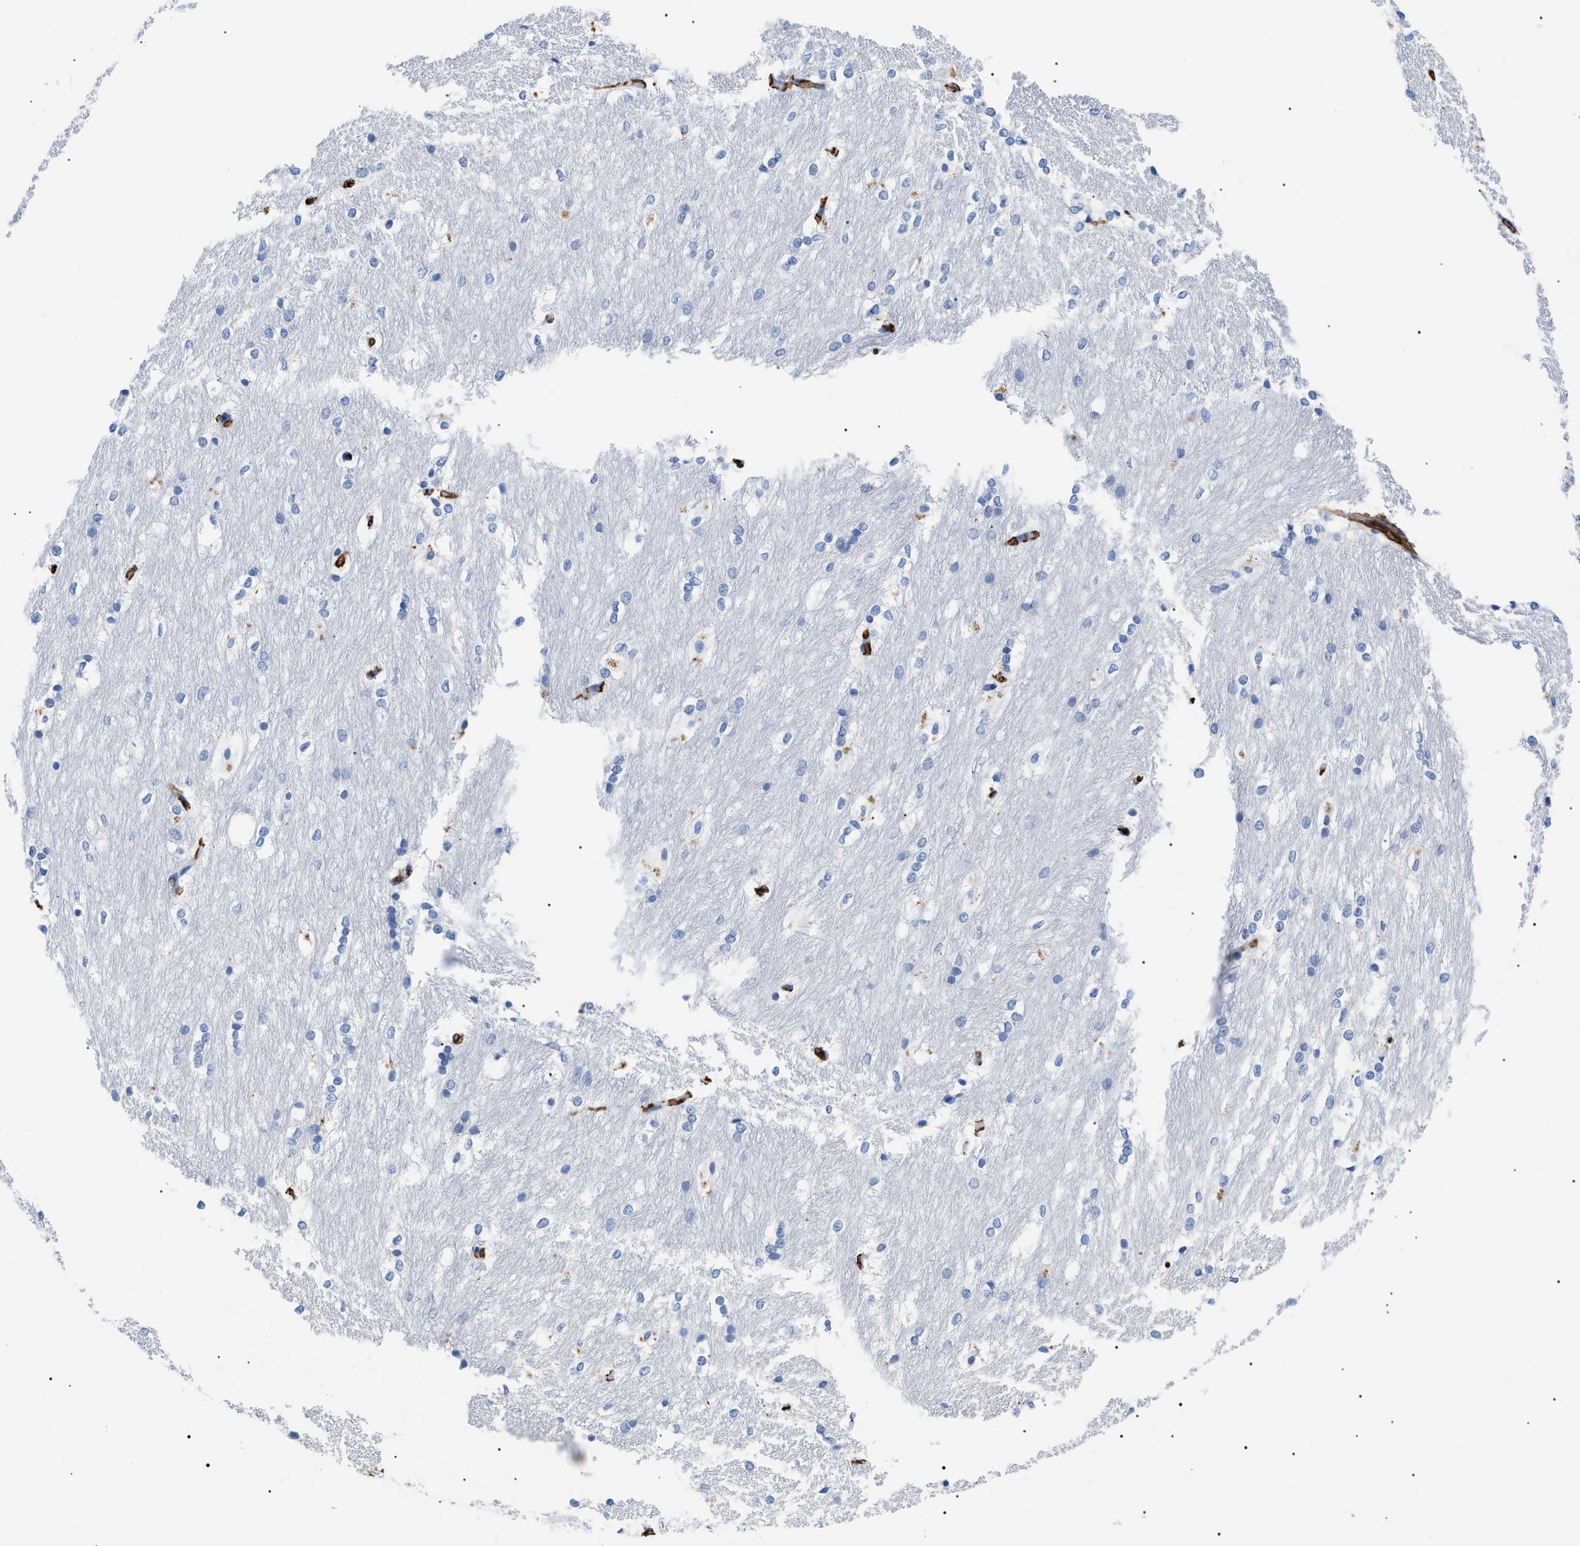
{"staining": {"intensity": "negative", "quantity": "none", "location": "none"}, "tissue": "caudate", "cell_type": "Glial cells", "image_type": "normal", "snomed": [{"axis": "morphology", "description": "Normal tissue, NOS"}, {"axis": "topography", "description": "Lateral ventricle wall"}], "caption": "An image of human caudate is negative for staining in glial cells. (Brightfield microscopy of DAB (3,3'-diaminobenzidine) immunohistochemistry (IHC) at high magnification).", "gene": "PODXL", "patient": {"sex": "female", "age": 19}}